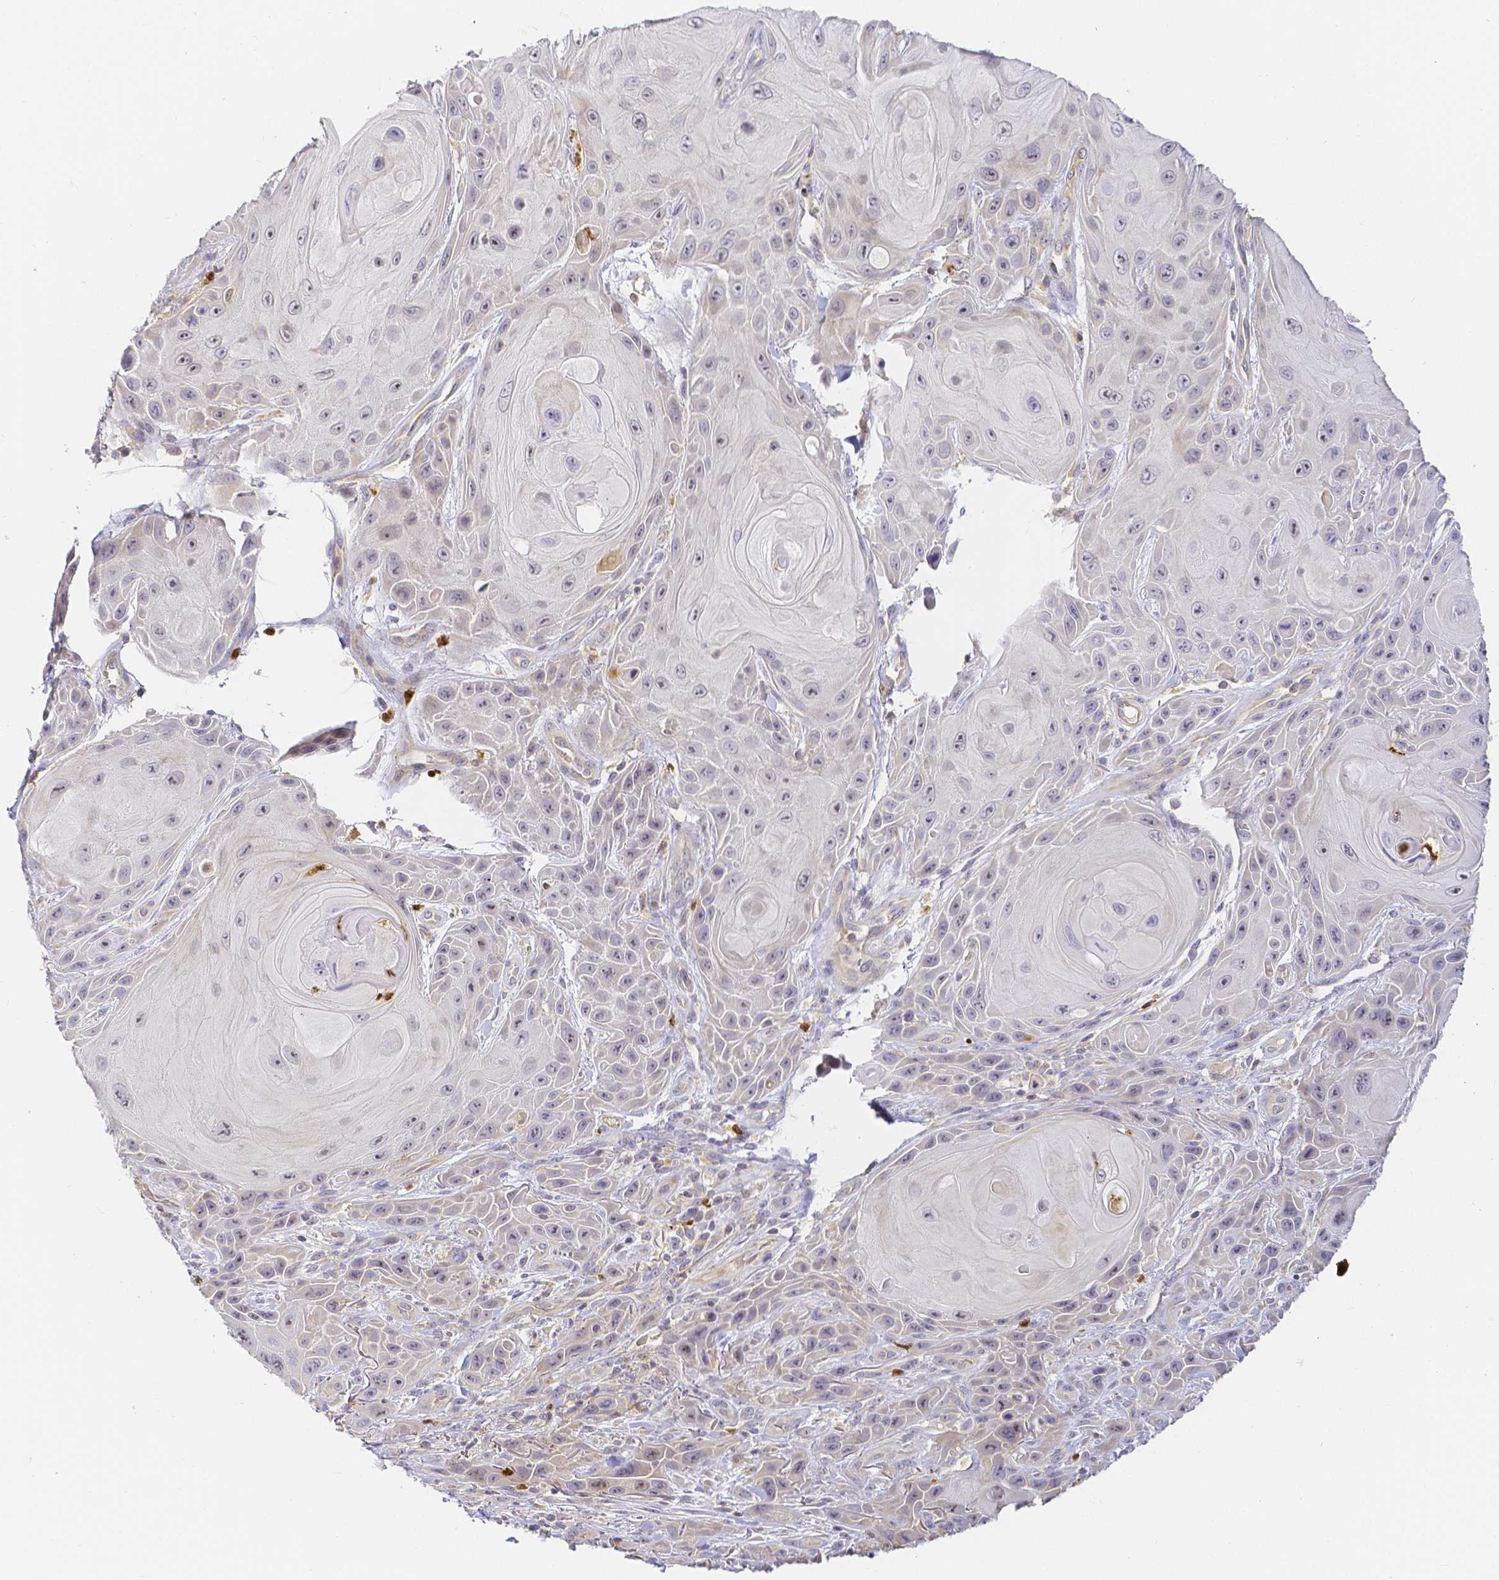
{"staining": {"intensity": "negative", "quantity": "none", "location": "none"}, "tissue": "skin cancer", "cell_type": "Tumor cells", "image_type": "cancer", "snomed": [{"axis": "morphology", "description": "Squamous cell carcinoma, NOS"}, {"axis": "topography", "description": "Skin"}], "caption": "Skin squamous cell carcinoma was stained to show a protein in brown. There is no significant expression in tumor cells.", "gene": "KCNH1", "patient": {"sex": "female", "age": 94}}